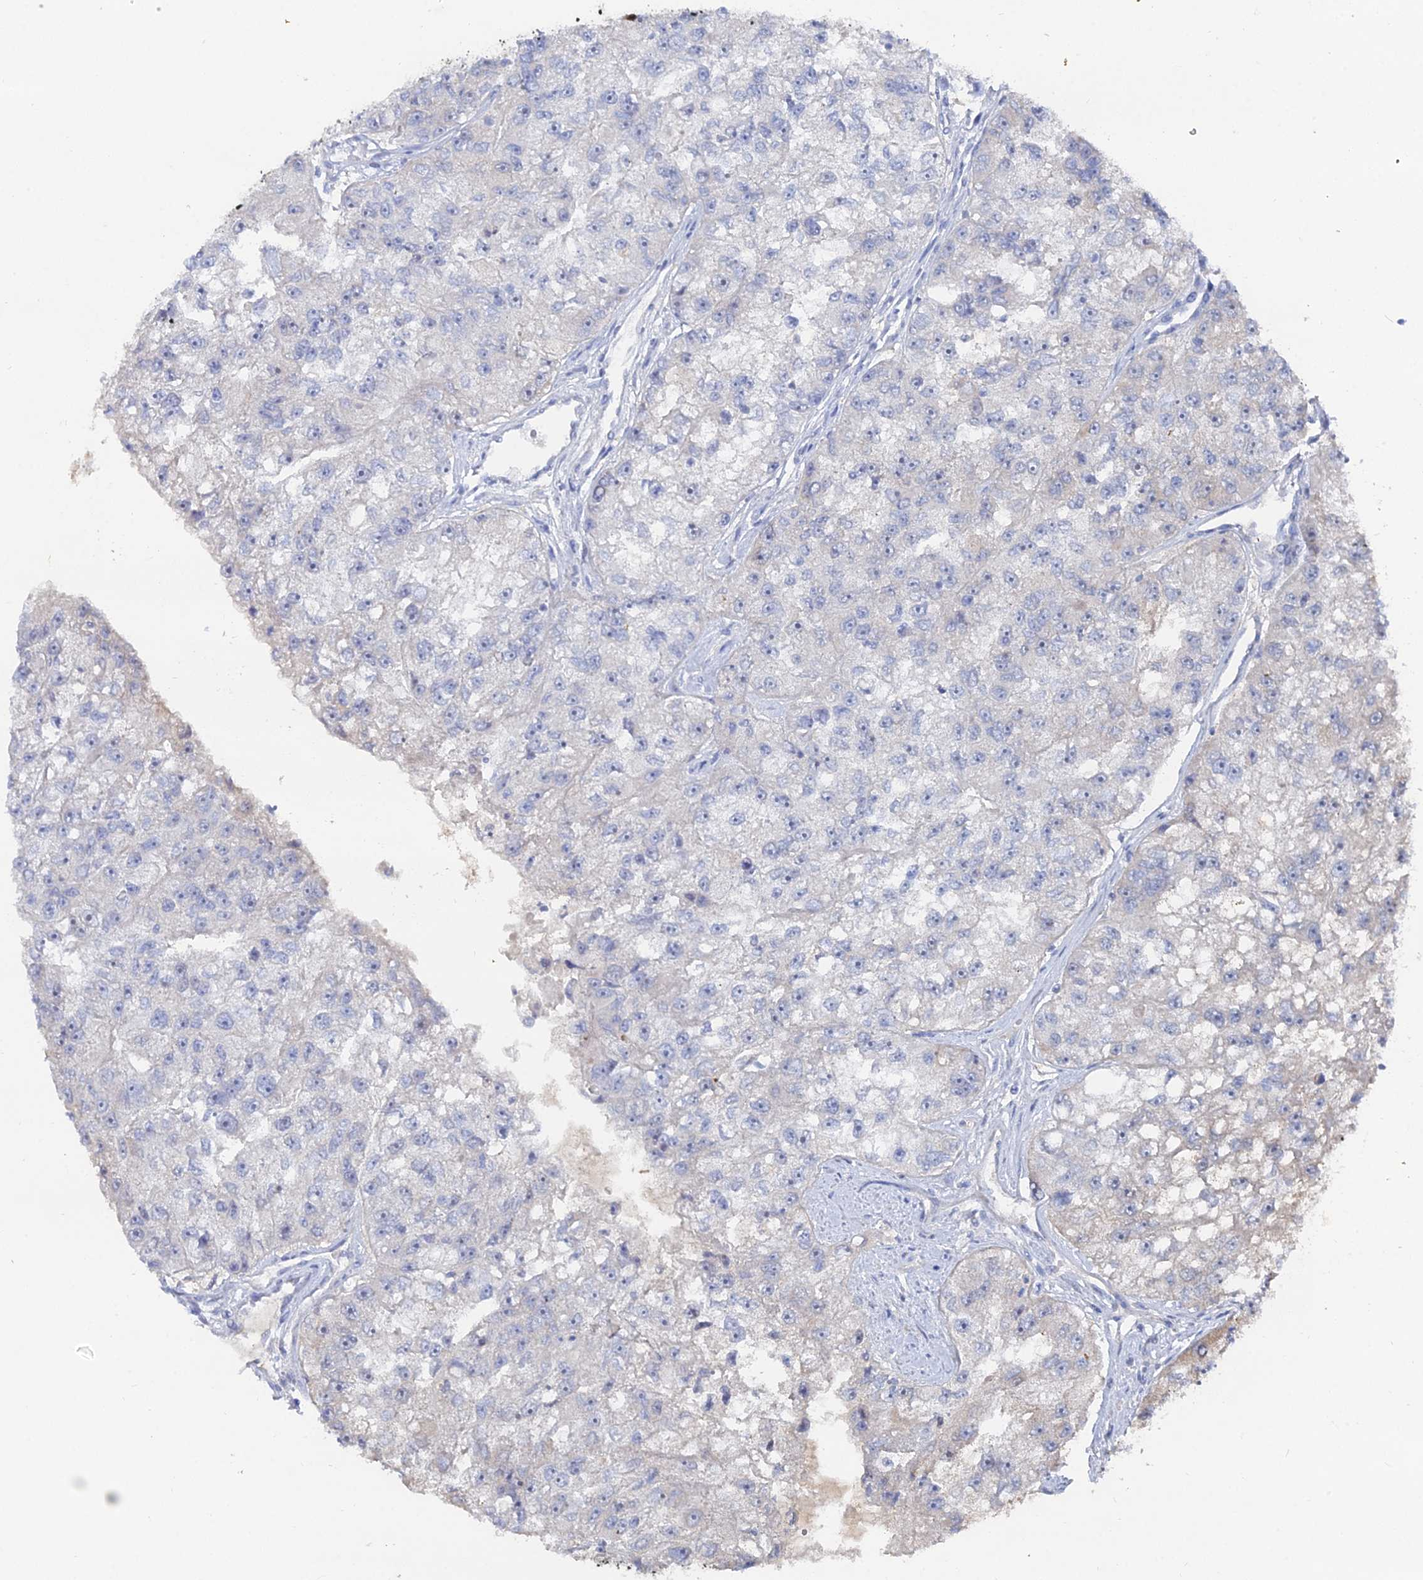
{"staining": {"intensity": "negative", "quantity": "none", "location": "none"}, "tissue": "renal cancer", "cell_type": "Tumor cells", "image_type": "cancer", "snomed": [{"axis": "morphology", "description": "Adenocarcinoma, NOS"}, {"axis": "topography", "description": "Kidney"}], "caption": "Immunohistochemical staining of human renal adenocarcinoma displays no significant staining in tumor cells.", "gene": "THAP4", "patient": {"sex": "male", "age": 63}}